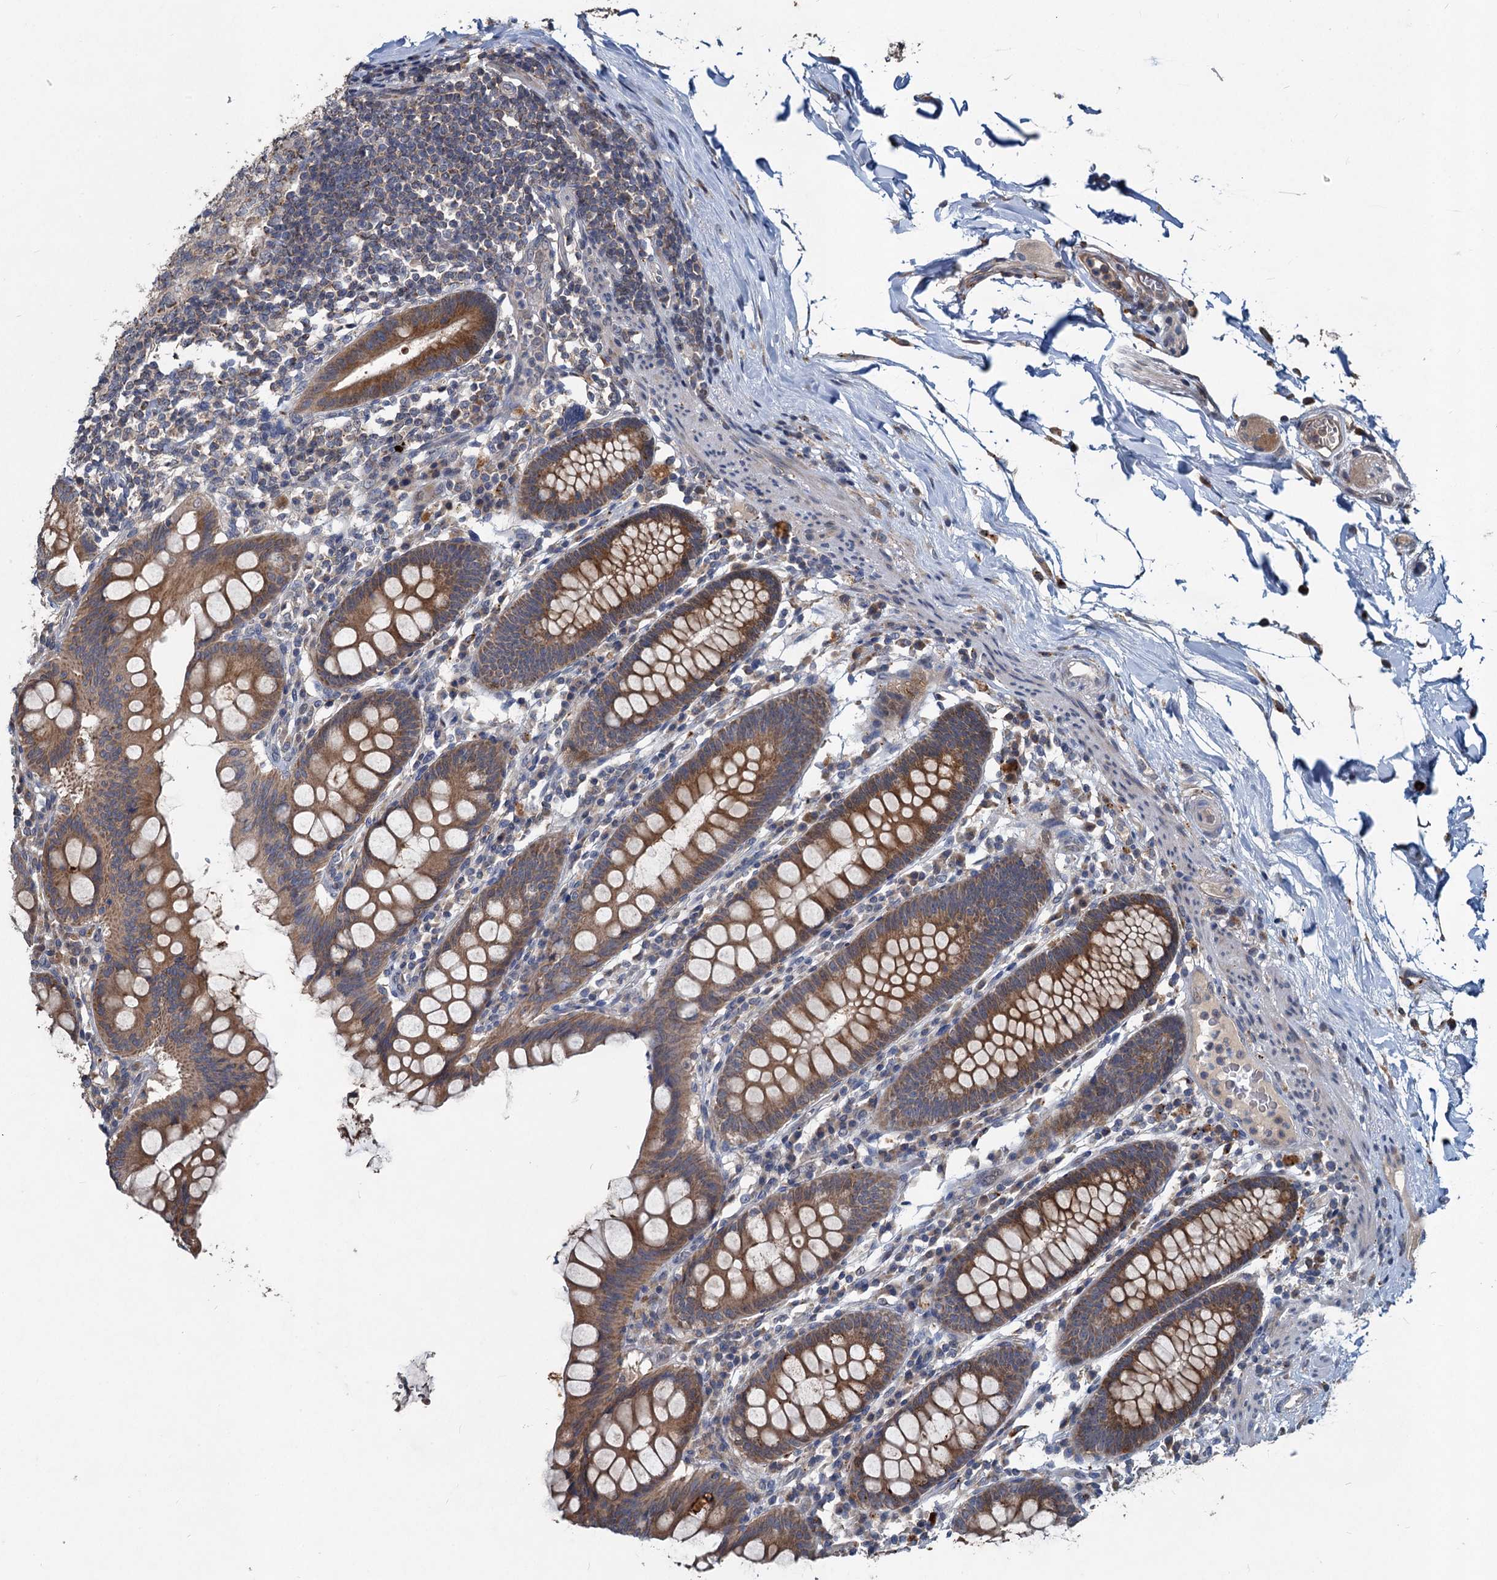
{"staining": {"intensity": "negative", "quantity": "none", "location": "none"}, "tissue": "colon", "cell_type": "Endothelial cells", "image_type": "normal", "snomed": [{"axis": "morphology", "description": "Normal tissue, NOS"}, {"axis": "topography", "description": "Colon"}], "caption": "A high-resolution micrograph shows immunohistochemistry staining of unremarkable colon, which exhibits no significant staining in endothelial cells.", "gene": "OTUB1", "patient": {"sex": "female", "age": 79}}